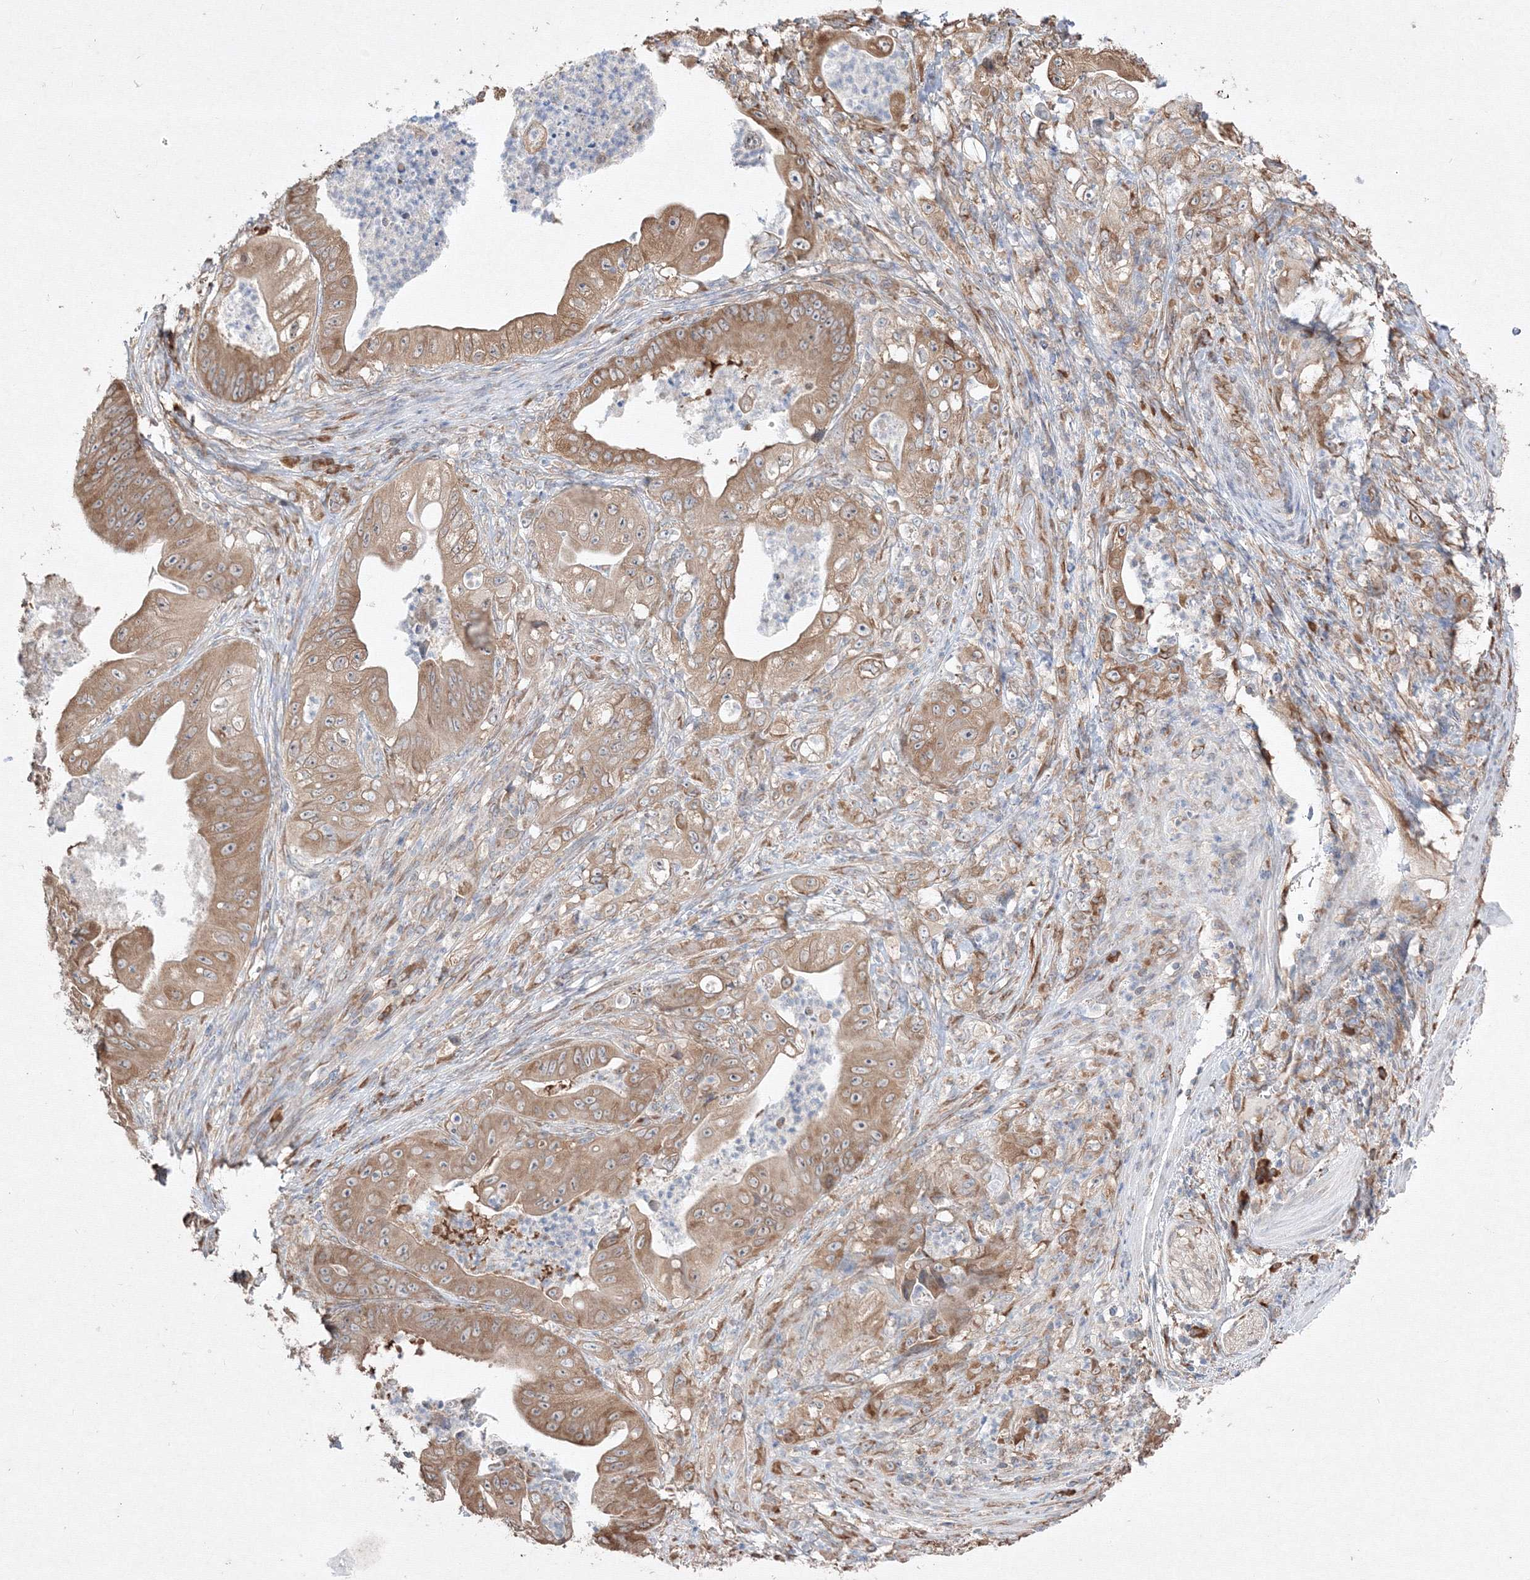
{"staining": {"intensity": "moderate", "quantity": ">75%", "location": "cytoplasmic/membranous"}, "tissue": "stomach cancer", "cell_type": "Tumor cells", "image_type": "cancer", "snomed": [{"axis": "morphology", "description": "Adenocarcinoma, NOS"}, {"axis": "topography", "description": "Stomach"}], "caption": "Immunohistochemical staining of stomach cancer (adenocarcinoma) exhibits moderate cytoplasmic/membranous protein positivity in approximately >75% of tumor cells.", "gene": "FBXL8", "patient": {"sex": "female", "age": 73}}